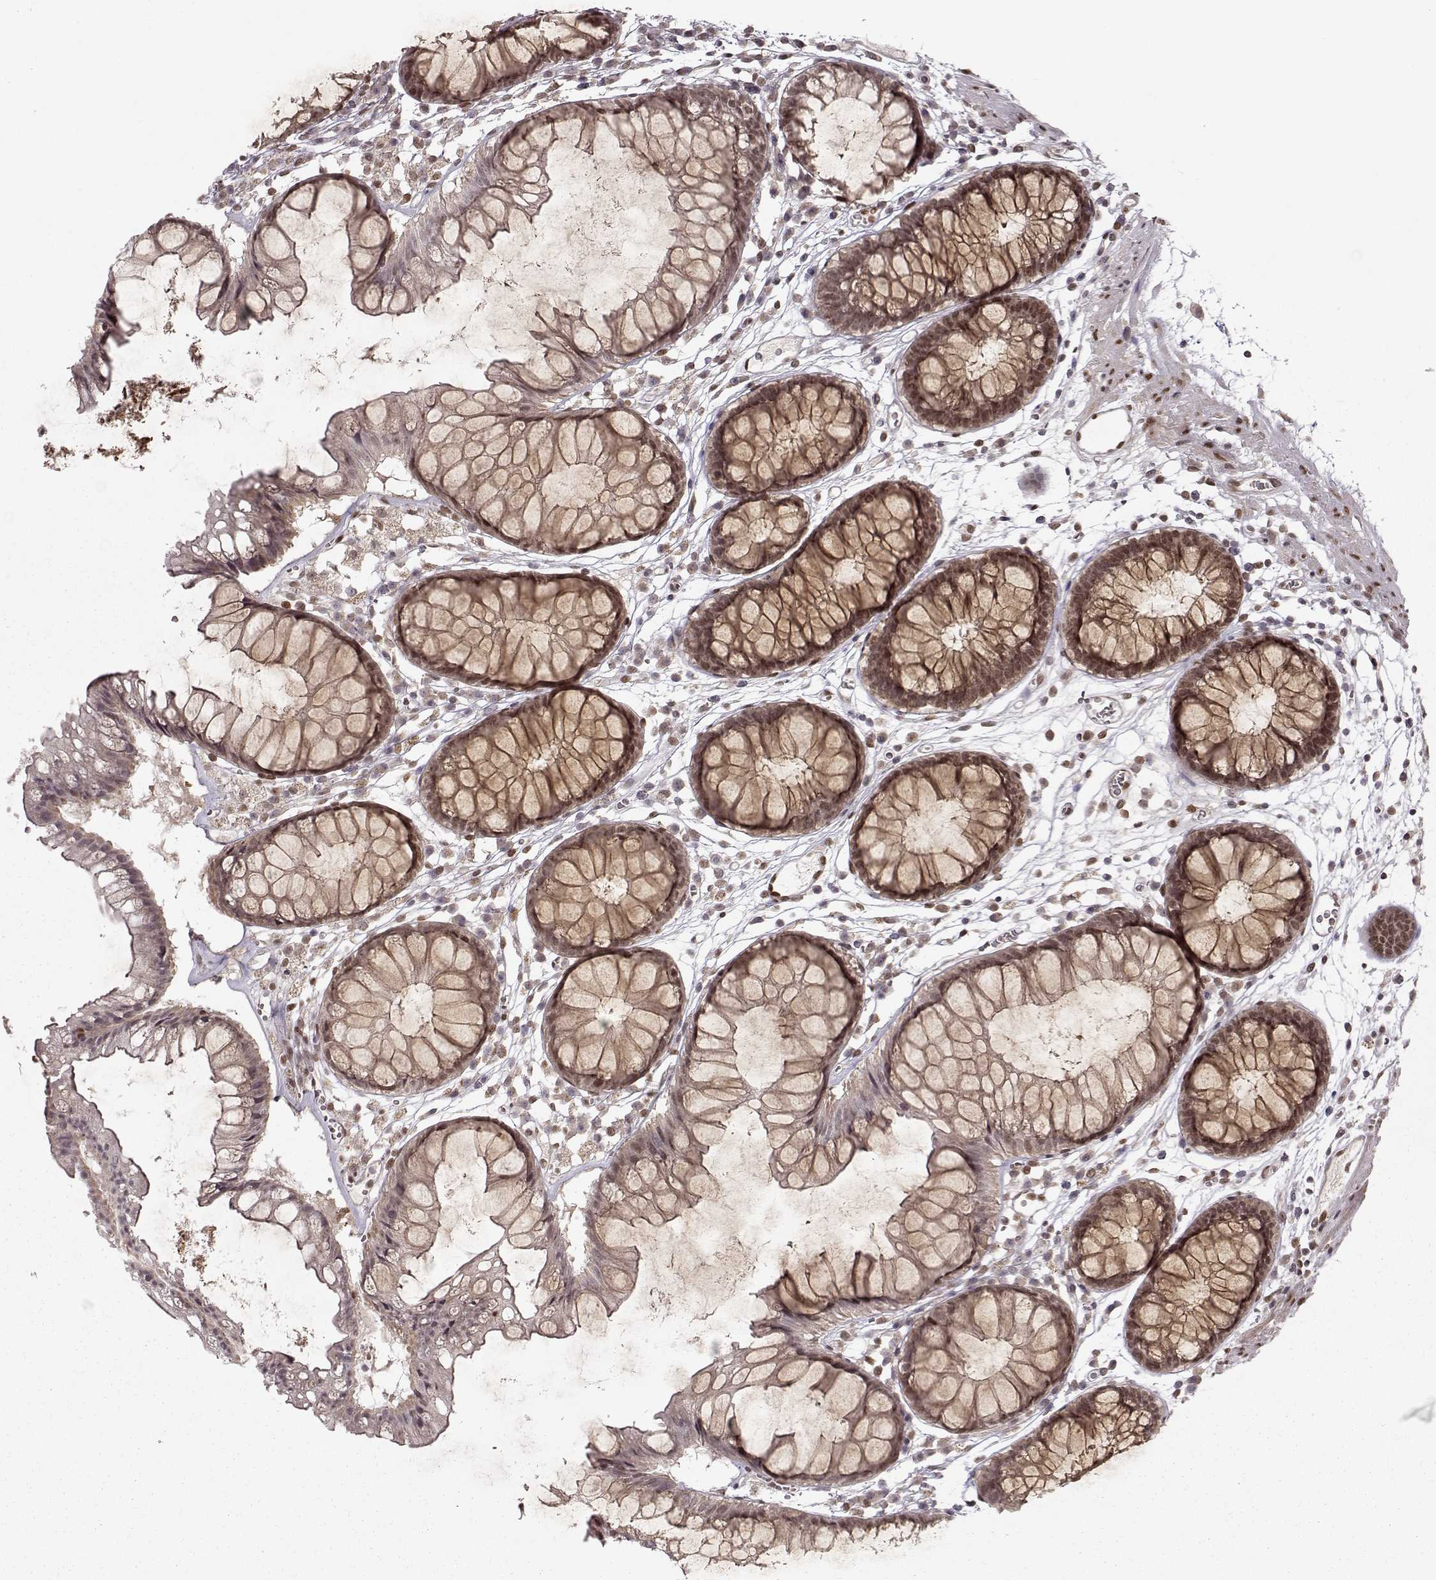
{"staining": {"intensity": "negative", "quantity": "none", "location": "none"}, "tissue": "colon", "cell_type": "Endothelial cells", "image_type": "normal", "snomed": [{"axis": "morphology", "description": "Normal tissue, NOS"}, {"axis": "morphology", "description": "Adenocarcinoma, NOS"}, {"axis": "topography", "description": "Colon"}], "caption": "This is an immunohistochemistry image of benign human colon. There is no staining in endothelial cells.", "gene": "RAI1", "patient": {"sex": "male", "age": 65}}